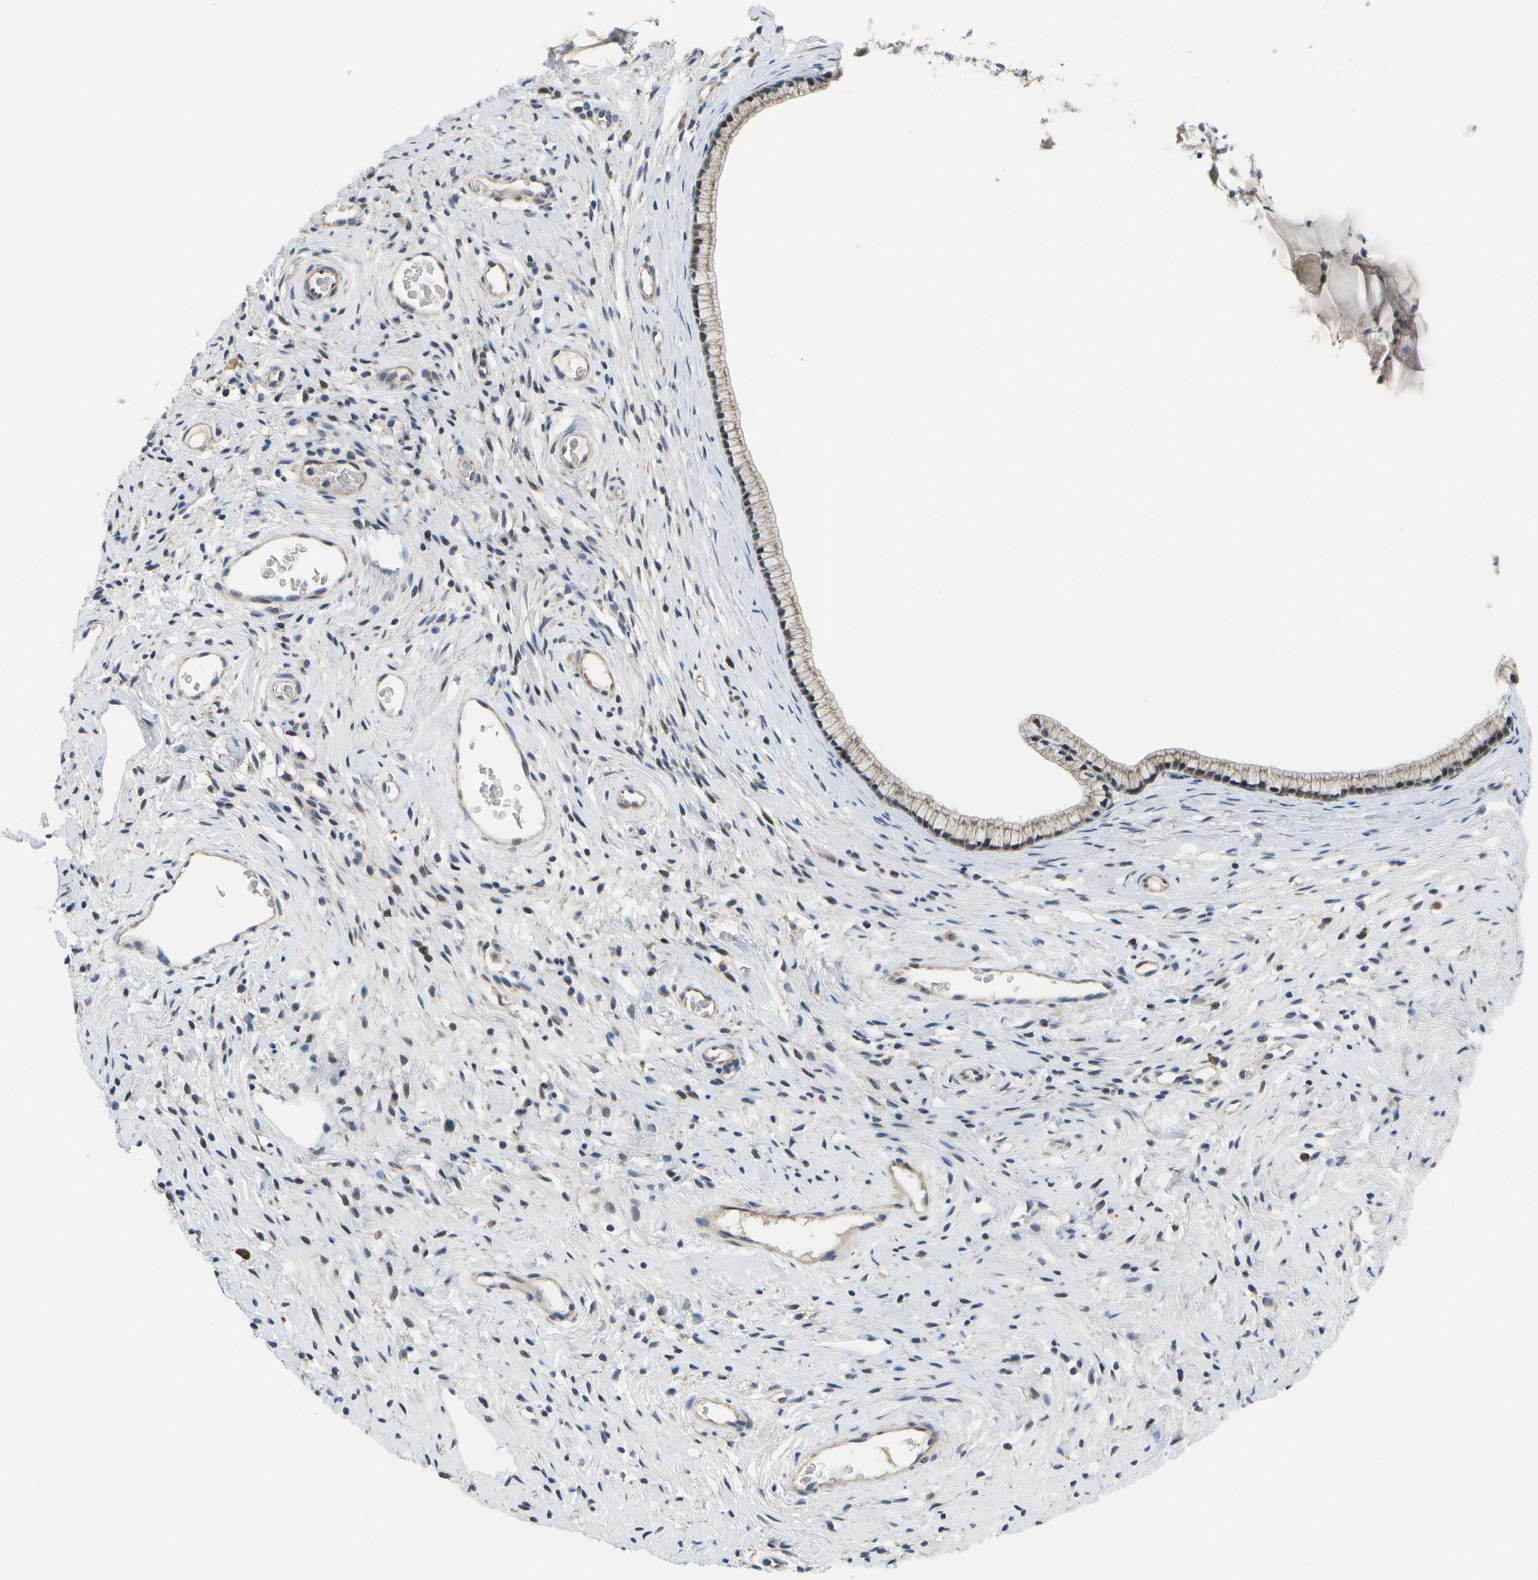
{"staining": {"intensity": "weak", "quantity": ">75%", "location": "cytoplasmic/membranous"}, "tissue": "cervix", "cell_type": "Glandular cells", "image_type": "normal", "snomed": [{"axis": "morphology", "description": "Normal tissue, NOS"}, {"axis": "topography", "description": "Cervix"}], "caption": "Unremarkable cervix reveals weak cytoplasmic/membranous positivity in approximately >75% of glandular cells (IHC, brightfield microscopy, high magnification)..", "gene": "HADHA", "patient": {"sex": "female", "age": 77}}